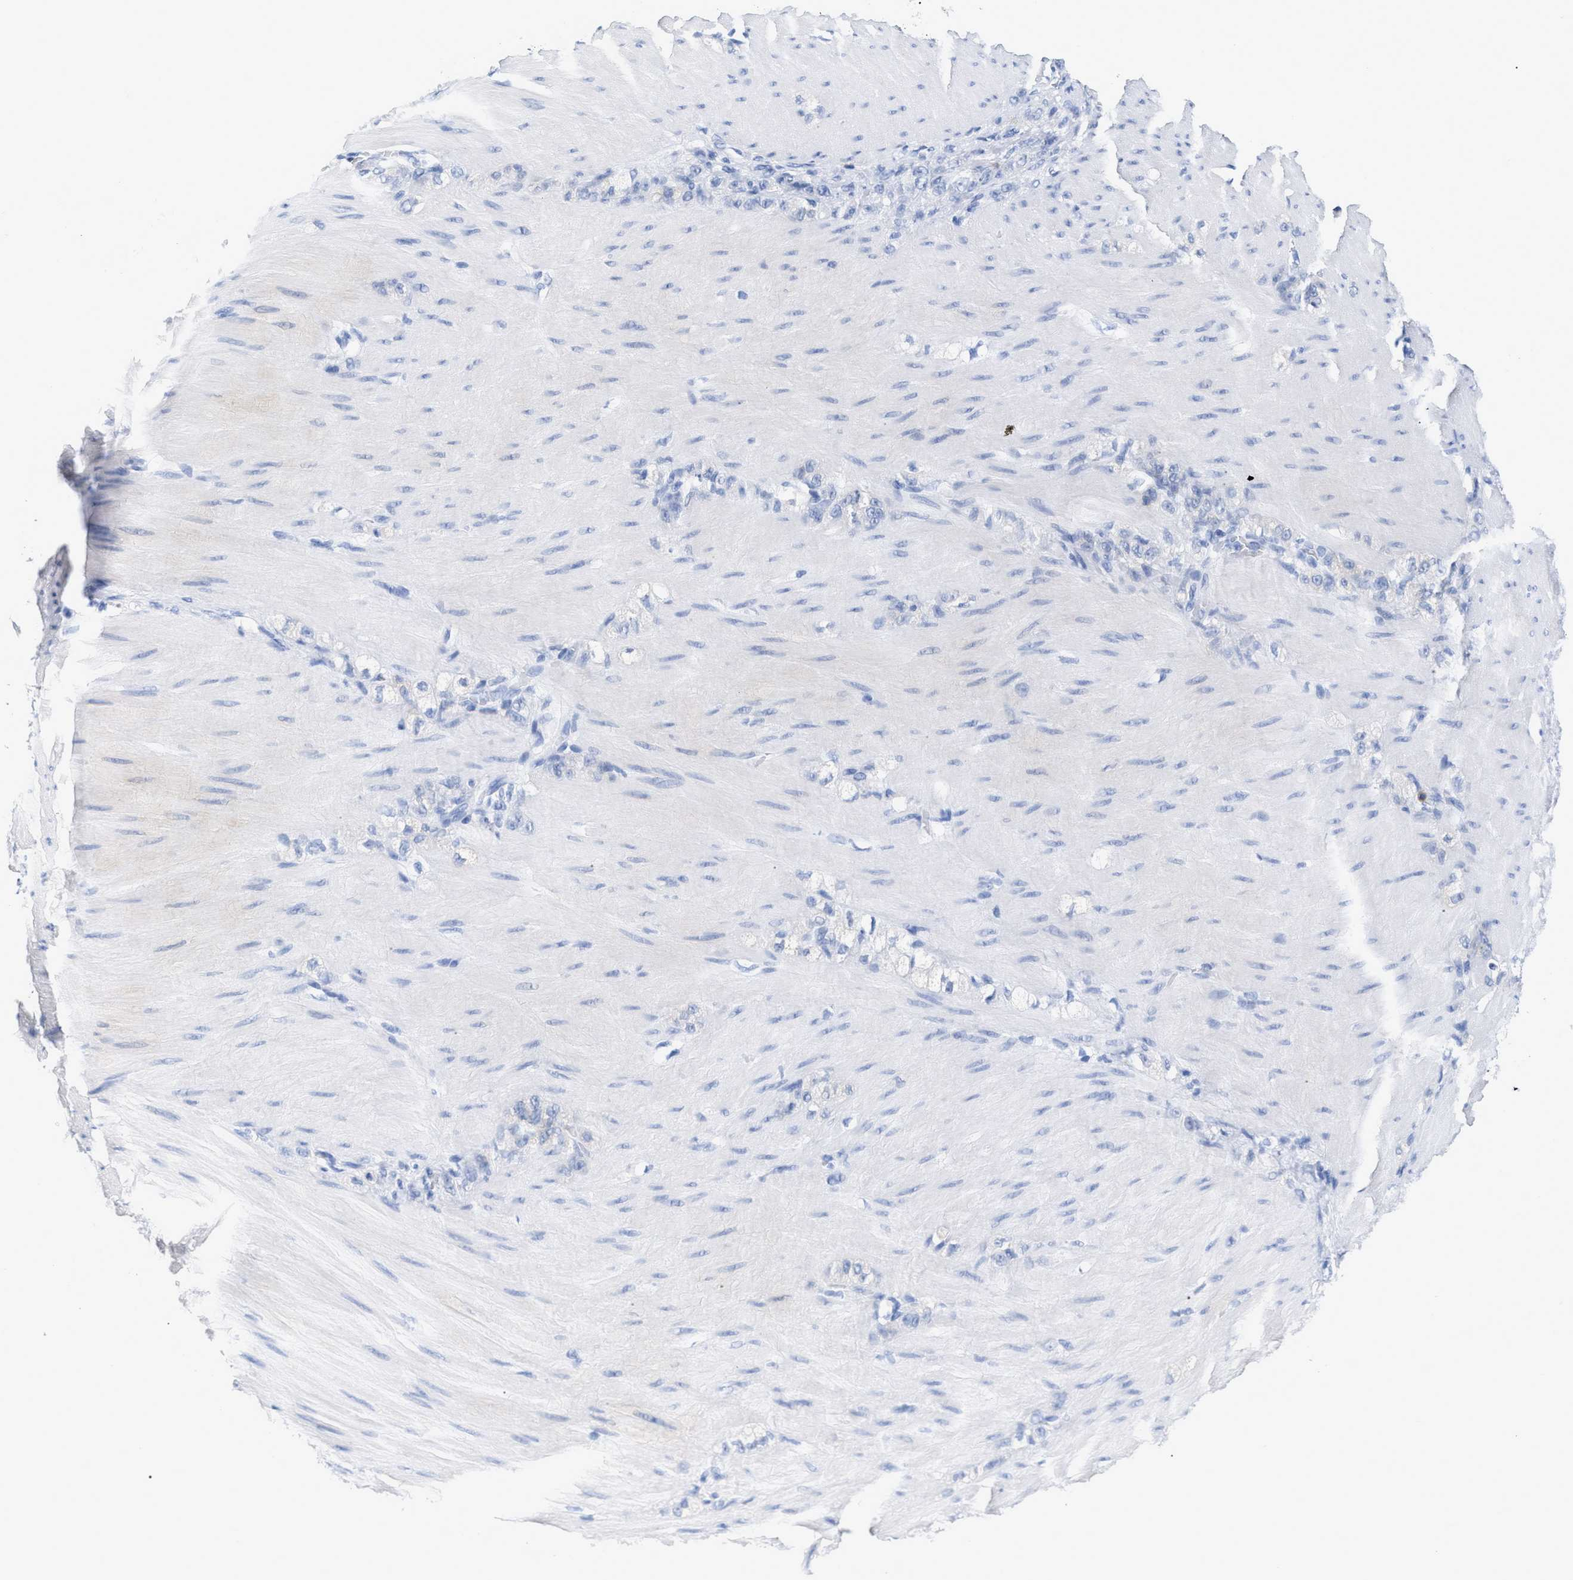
{"staining": {"intensity": "negative", "quantity": "none", "location": "none"}, "tissue": "stomach cancer", "cell_type": "Tumor cells", "image_type": "cancer", "snomed": [{"axis": "morphology", "description": "Normal tissue, NOS"}, {"axis": "morphology", "description": "Adenocarcinoma, NOS"}, {"axis": "topography", "description": "Stomach"}], "caption": "Stomach cancer was stained to show a protein in brown. There is no significant expression in tumor cells.", "gene": "CD5", "patient": {"sex": "male", "age": 82}}